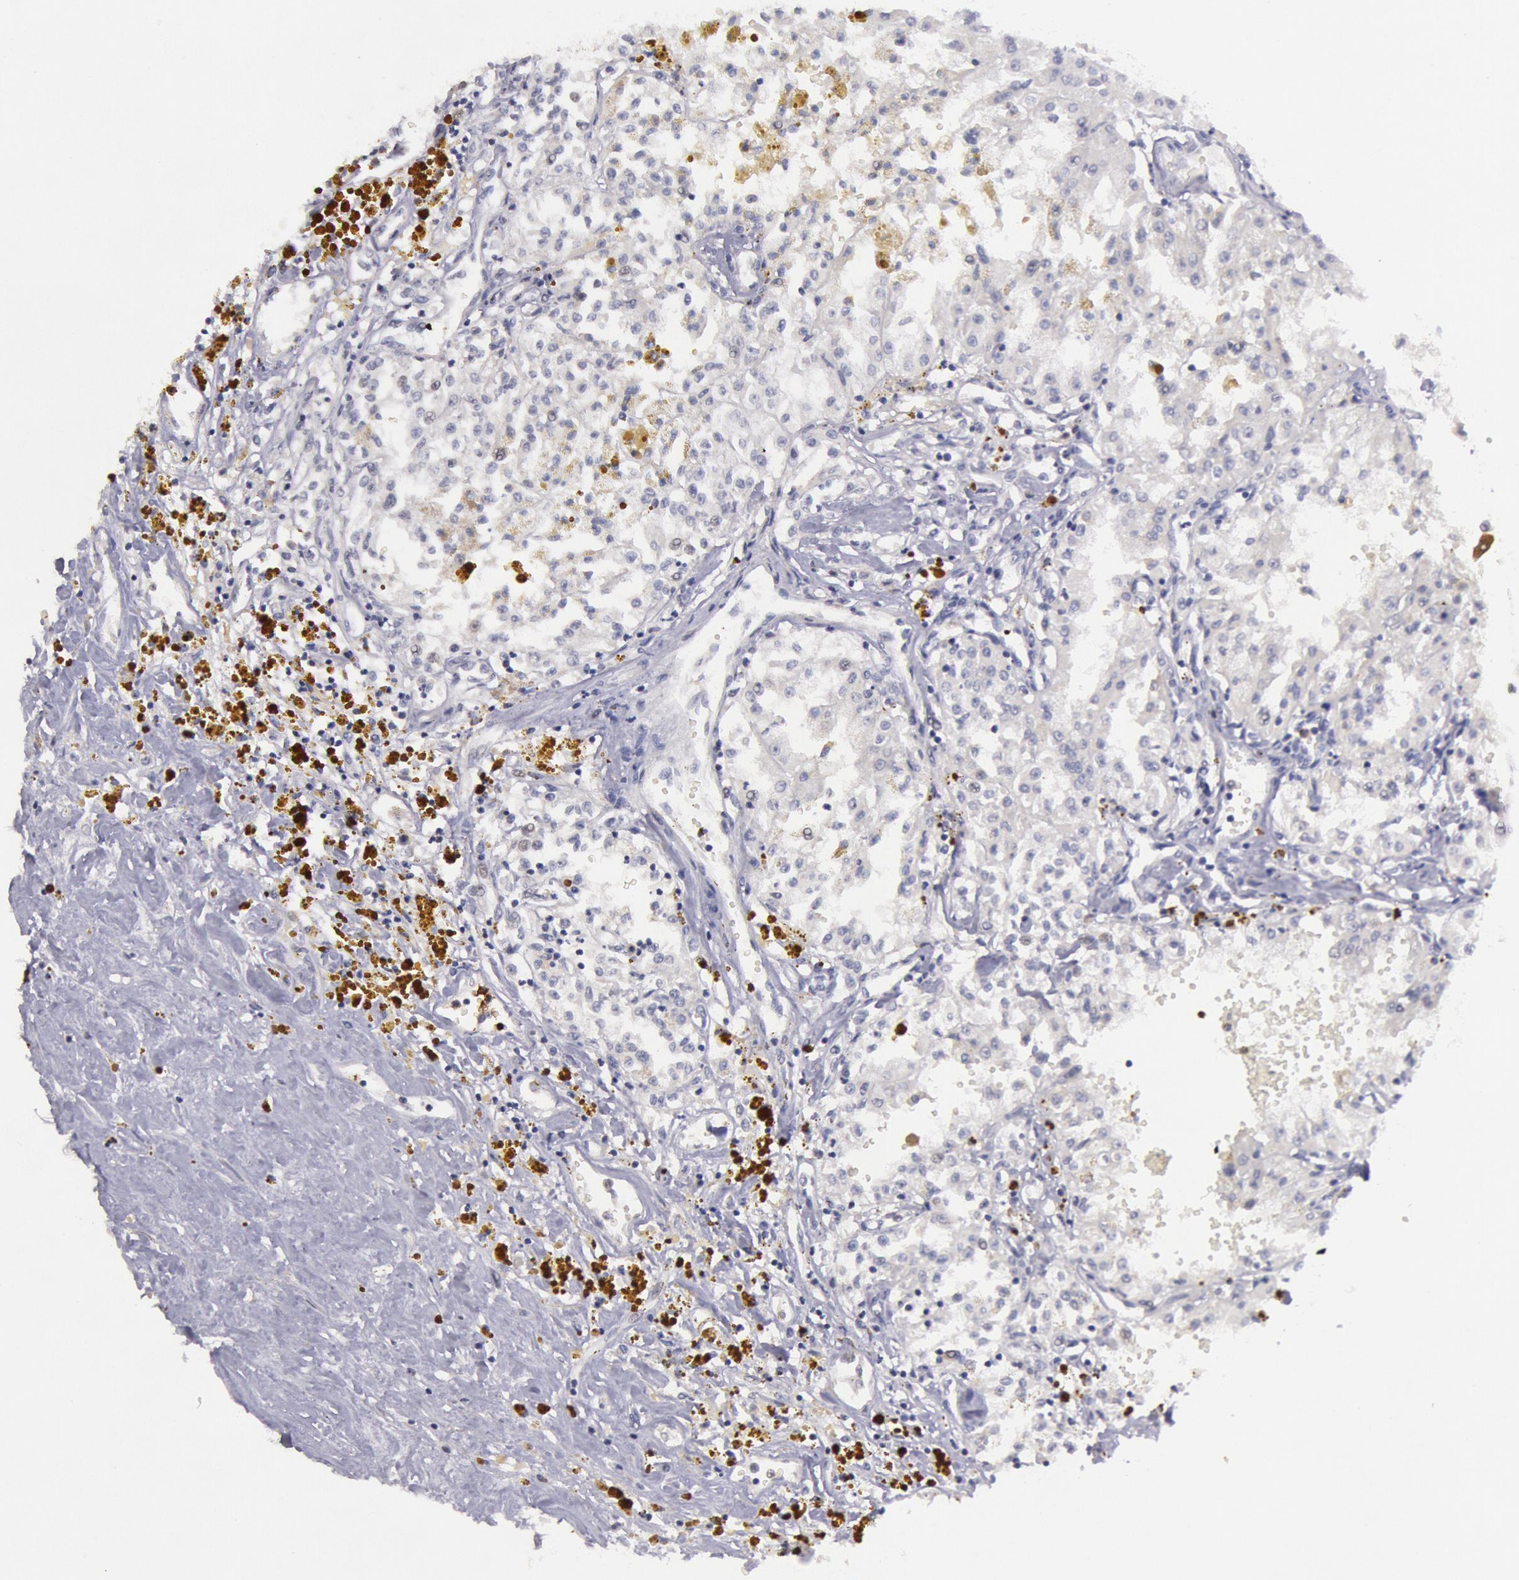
{"staining": {"intensity": "negative", "quantity": "none", "location": "none"}, "tissue": "renal cancer", "cell_type": "Tumor cells", "image_type": "cancer", "snomed": [{"axis": "morphology", "description": "Adenocarcinoma, NOS"}, {"axis": "topography", "description": "Kidney"}], "caption": "A histopathology image of human renal adenocarcinoma is negative for staining in tumor cells. (Stains: DAB immunohistochemistry (IHC) with hematoxylin counter stain, Microscopy: brightfield microscopy at high magnification).", "gene": "KDM6A", "patient": {"sex": "male", "age": 78}}